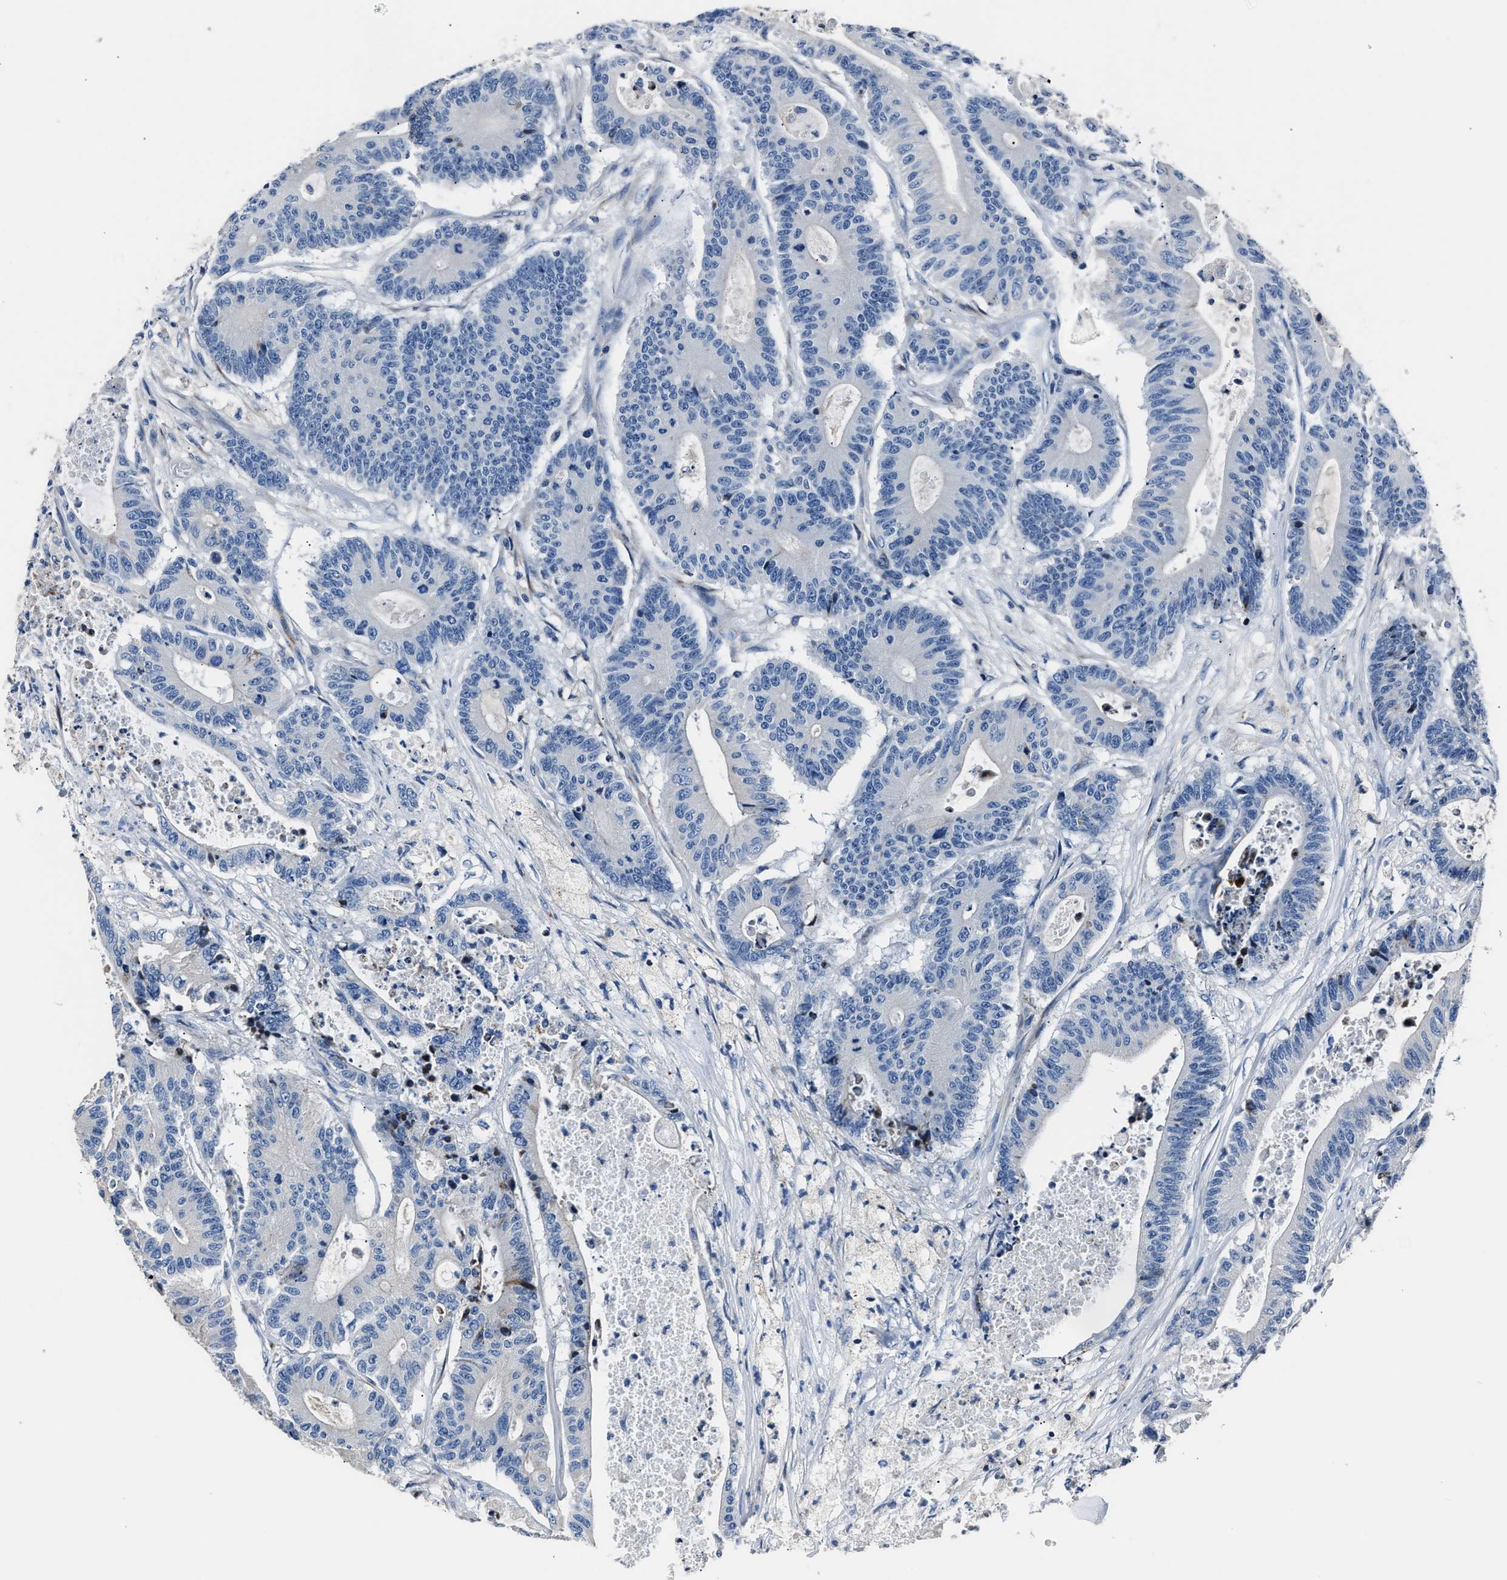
{"staining": {"intensity": "negative", "quantity": "none", "location": "none"}, "tissue": "colorectal cancer", "cell_type": "Tumor cells", "image_type": "cancer", "snomed": [{"axis": "morphology", "description": "Adenocarcinoma, NOS"}, {"axis": "topography", "description": "Colon"}], "caption": "Human adenocarcinoma (colorectal) stained for a protein using immunohistochemistry (IHC) displays no staining in tumor cells.", "gene": "DNAJC24", "patient": {"sex": "female", "age": 84}}